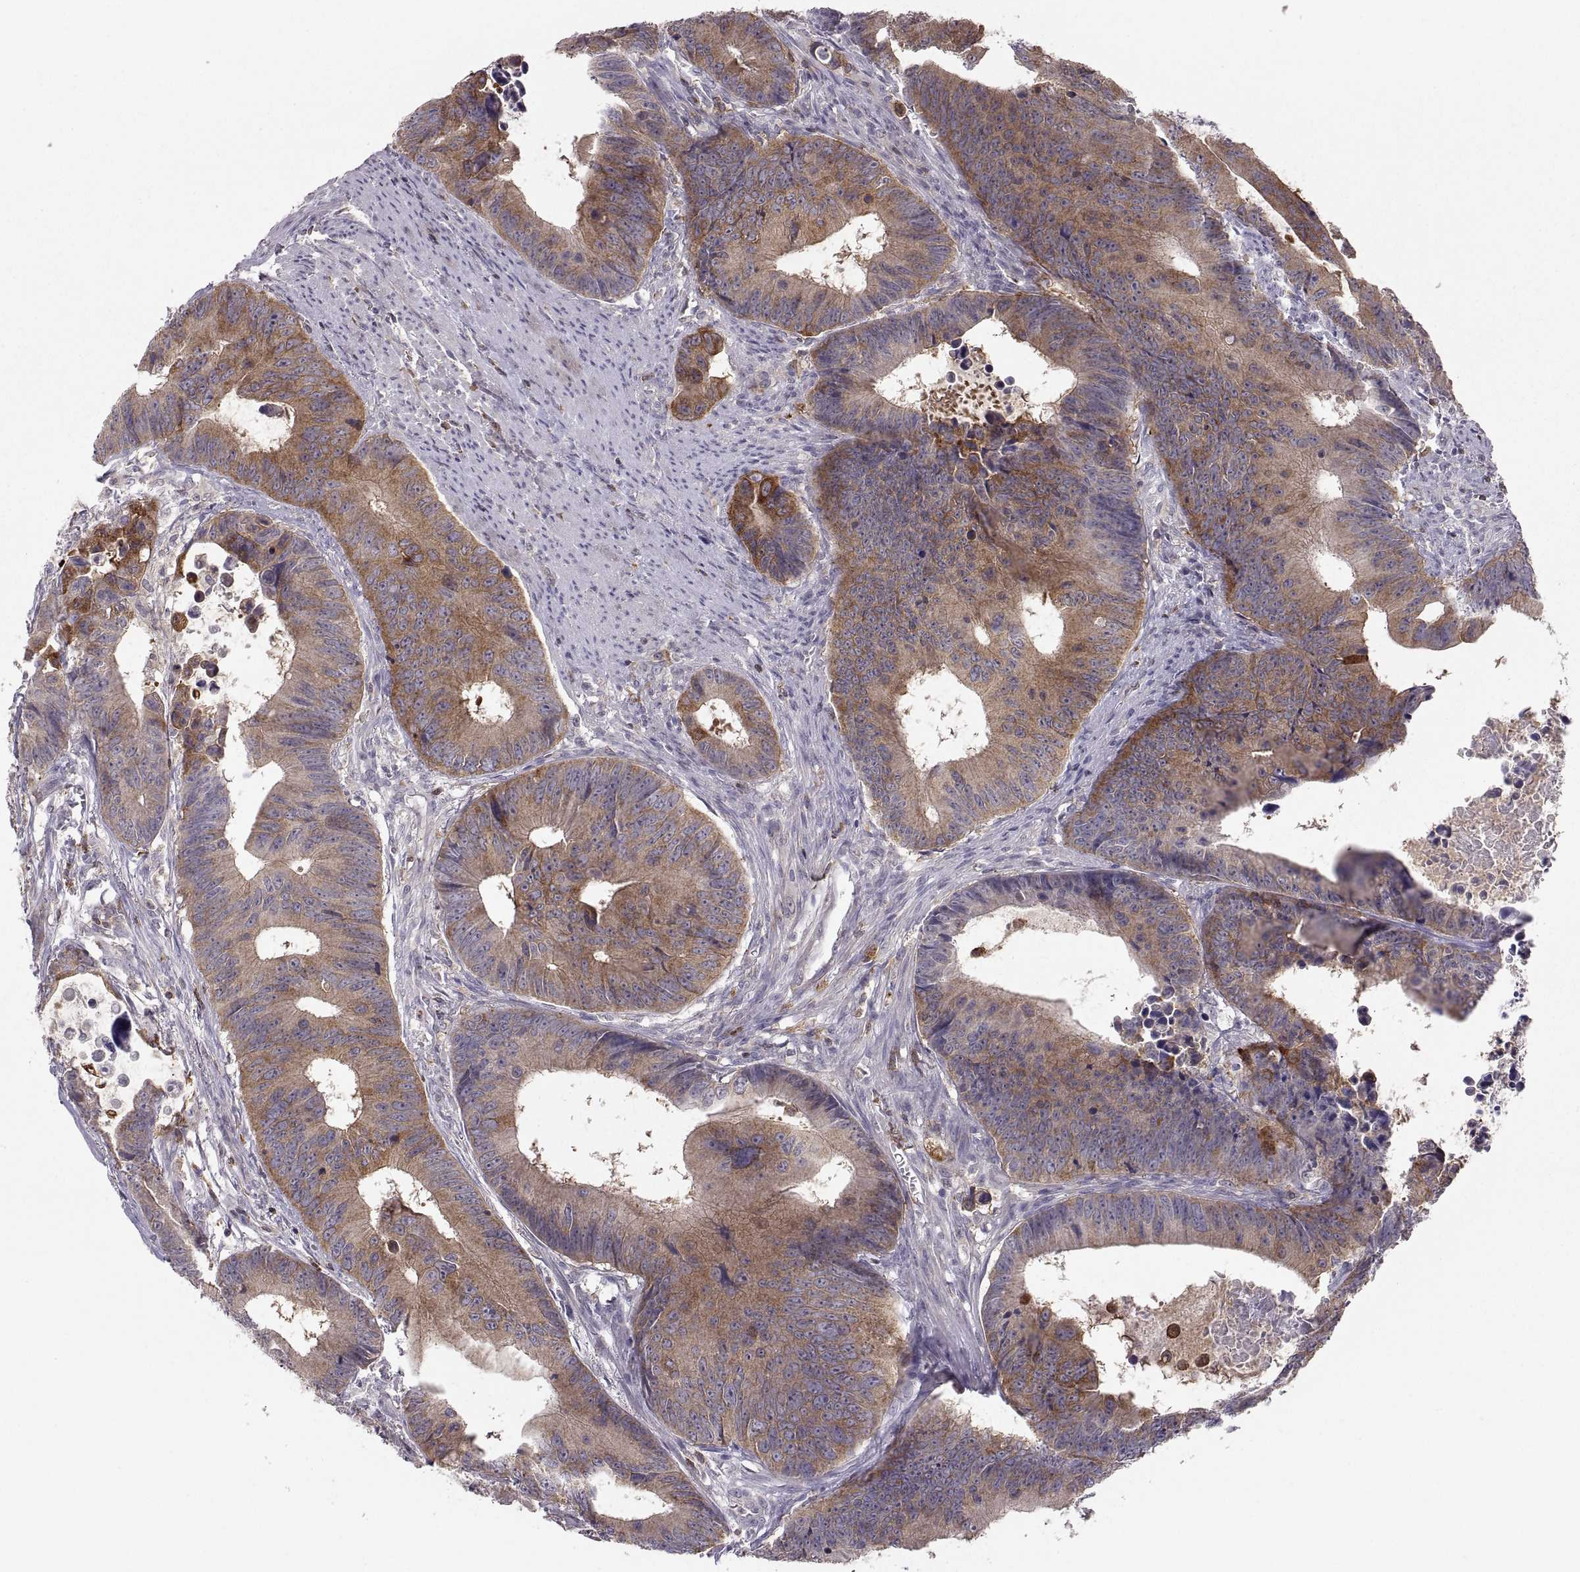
{"staining": {"intensity": "strong", "quantity": "<25%", "location": "cytoplasmic/membranous"}, "tissue": "colorectal cancer", "cell_type": "Tumor cells", "image_type": "cancer", "snomed": [{"axis": "morphology", "description": "Adenocarcinoma, NOS"}, {"axis": "topography", "description": "Colon"}], "caption": "Human colorectal cancer (adenocarcinoma) stained with a brown dye displays strong cytoplasmic/membranous positive expression in approximately <25% of tumor cells.", "gene": "EZR", "patient": {"sex": "female", "age": 87}}